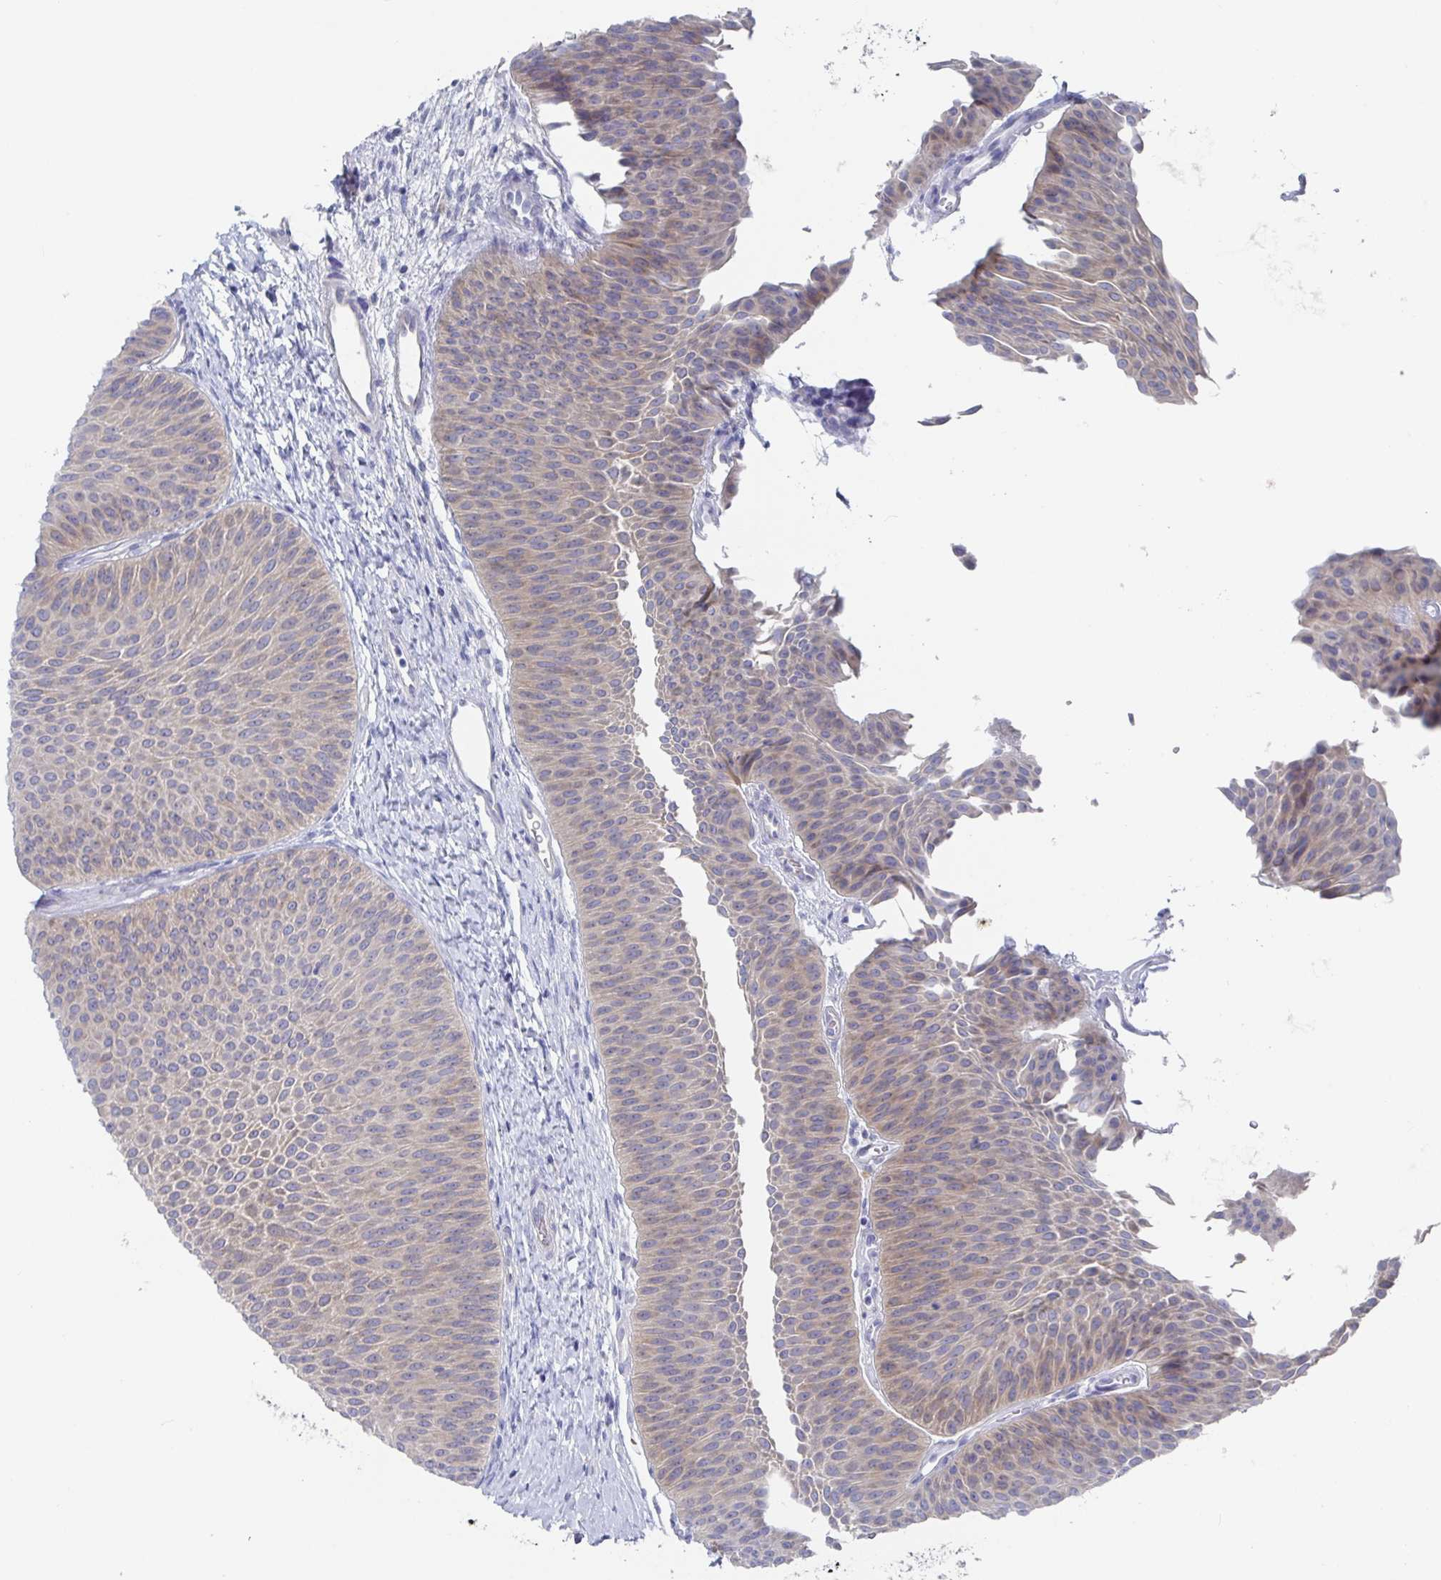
{"staining": {"intensity": "weak", "quantity": "25%-75%", "location": "cytoplasmic/membranous"}, "tissue": "urothelial cancer", "cell_type": "Tumor cells", "image_type": "cancer", "snomed": [{"axis": "morphology", "description": "Urothelial carcinoma, Low grade"}, {"axis": "topography", "description": "Urinary bladder"}], "caption": "An image showing weak cytoplasmic/membranous positivity in about 25%-75% of tumor cells in urothelial cancer, as visualized by brown immunohistochemical staining.", "gene": "GPR148", "patient": {"sex": "female", "age": 60}}